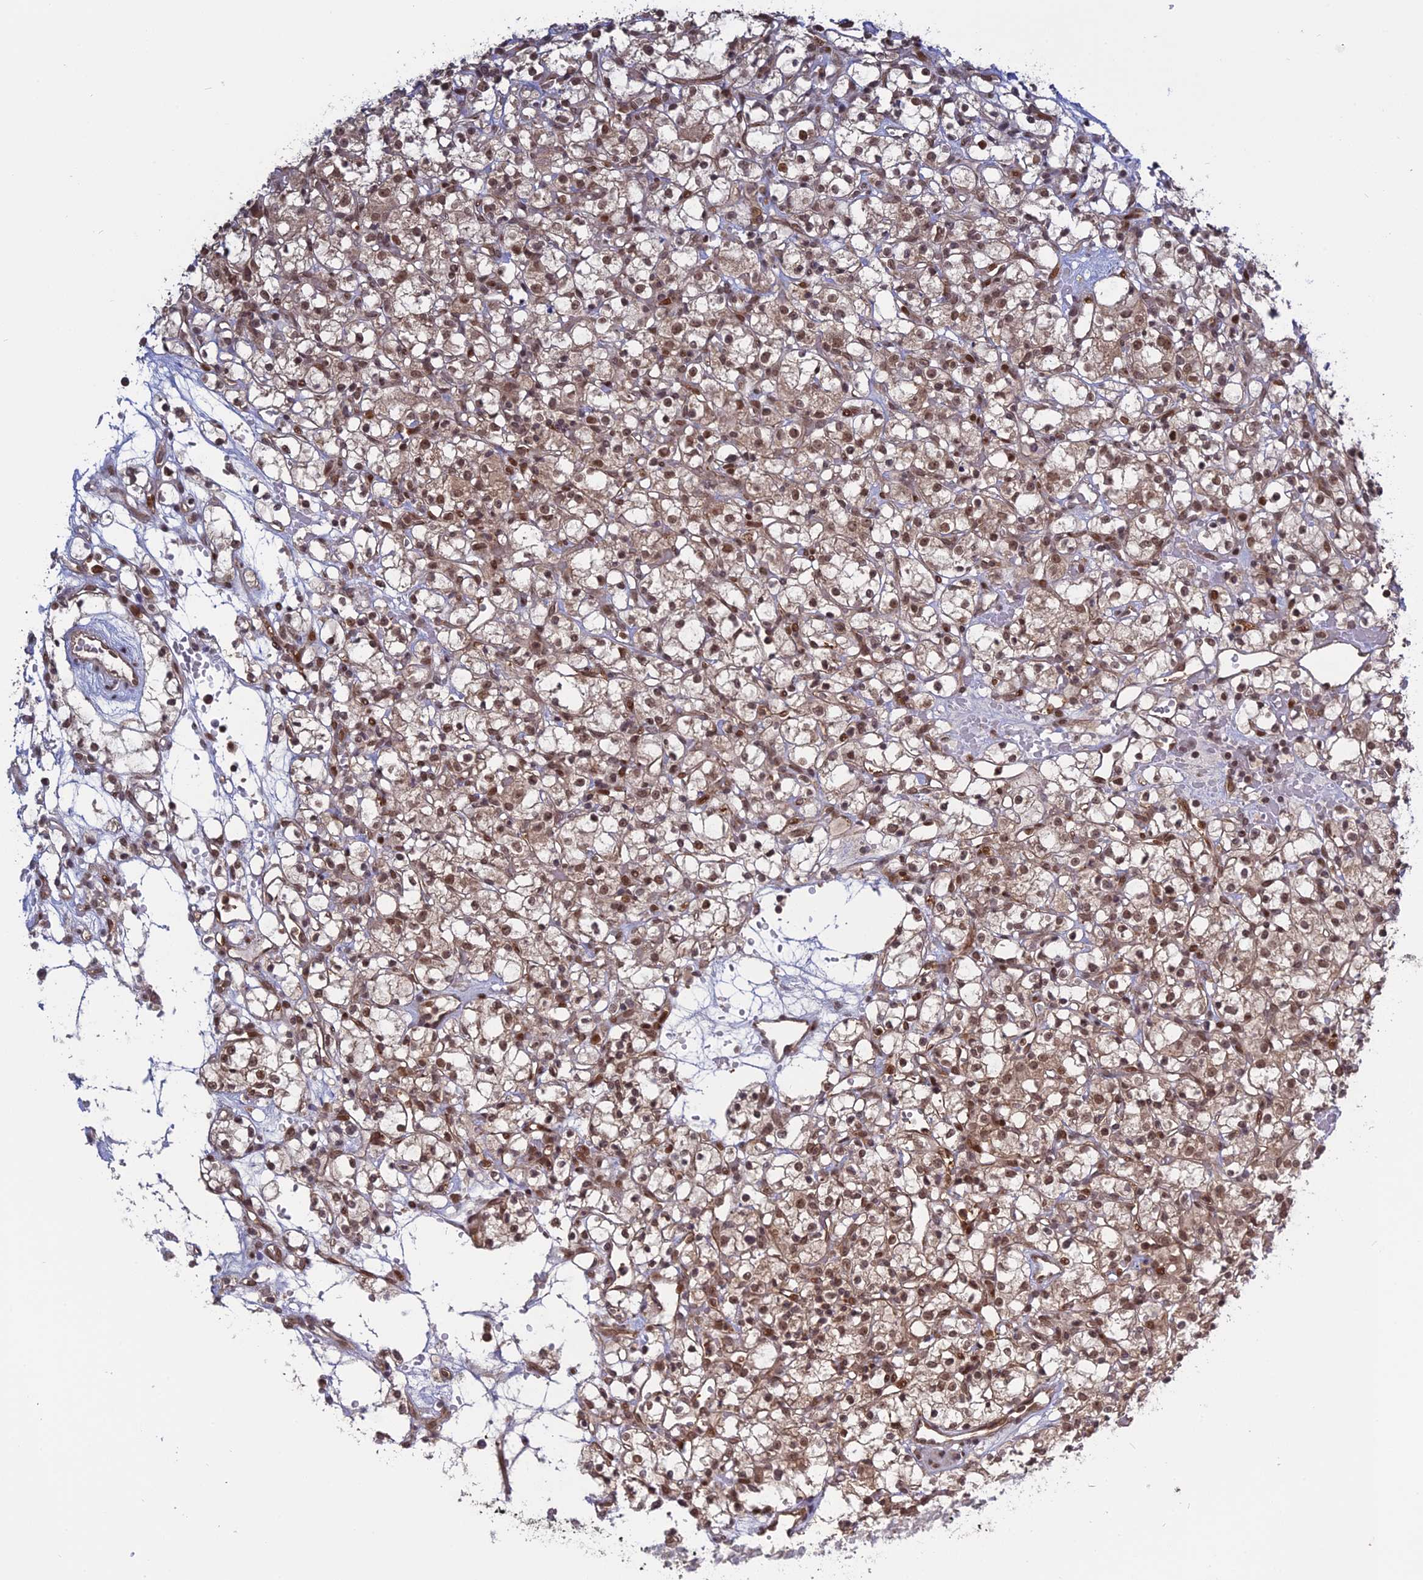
{"staining": {"intensity": "moderate", "quantity": ">75%", "location": "cytoplasmic/membranous,nuclear"}, "tissue": "renal cancer", "cell_type": "Tumor cells", "image_type": "cancer", "snomed": [{"axis": "morphology", "description": "Adenocarcinoma, NOS"}, {"axis": "topography", "description": "Kidney"}], "caption": "IHC staining of renal cancer (adenocarcinoma), which demonstrates medium levels of moderate cytoplasmic/membranous and nuclear expression in about >75% of tumor cells indicating moderate cytoplasmic/membranous and nuclear protein positivity. The staining was performed using DAB (3,3'-diaminobenzidine) (brown) for protein detection and nuclei were counterstained in hematoxylin (blue).", "gene": "PKIG", "patient": {"sex": "female", "age": 59}}